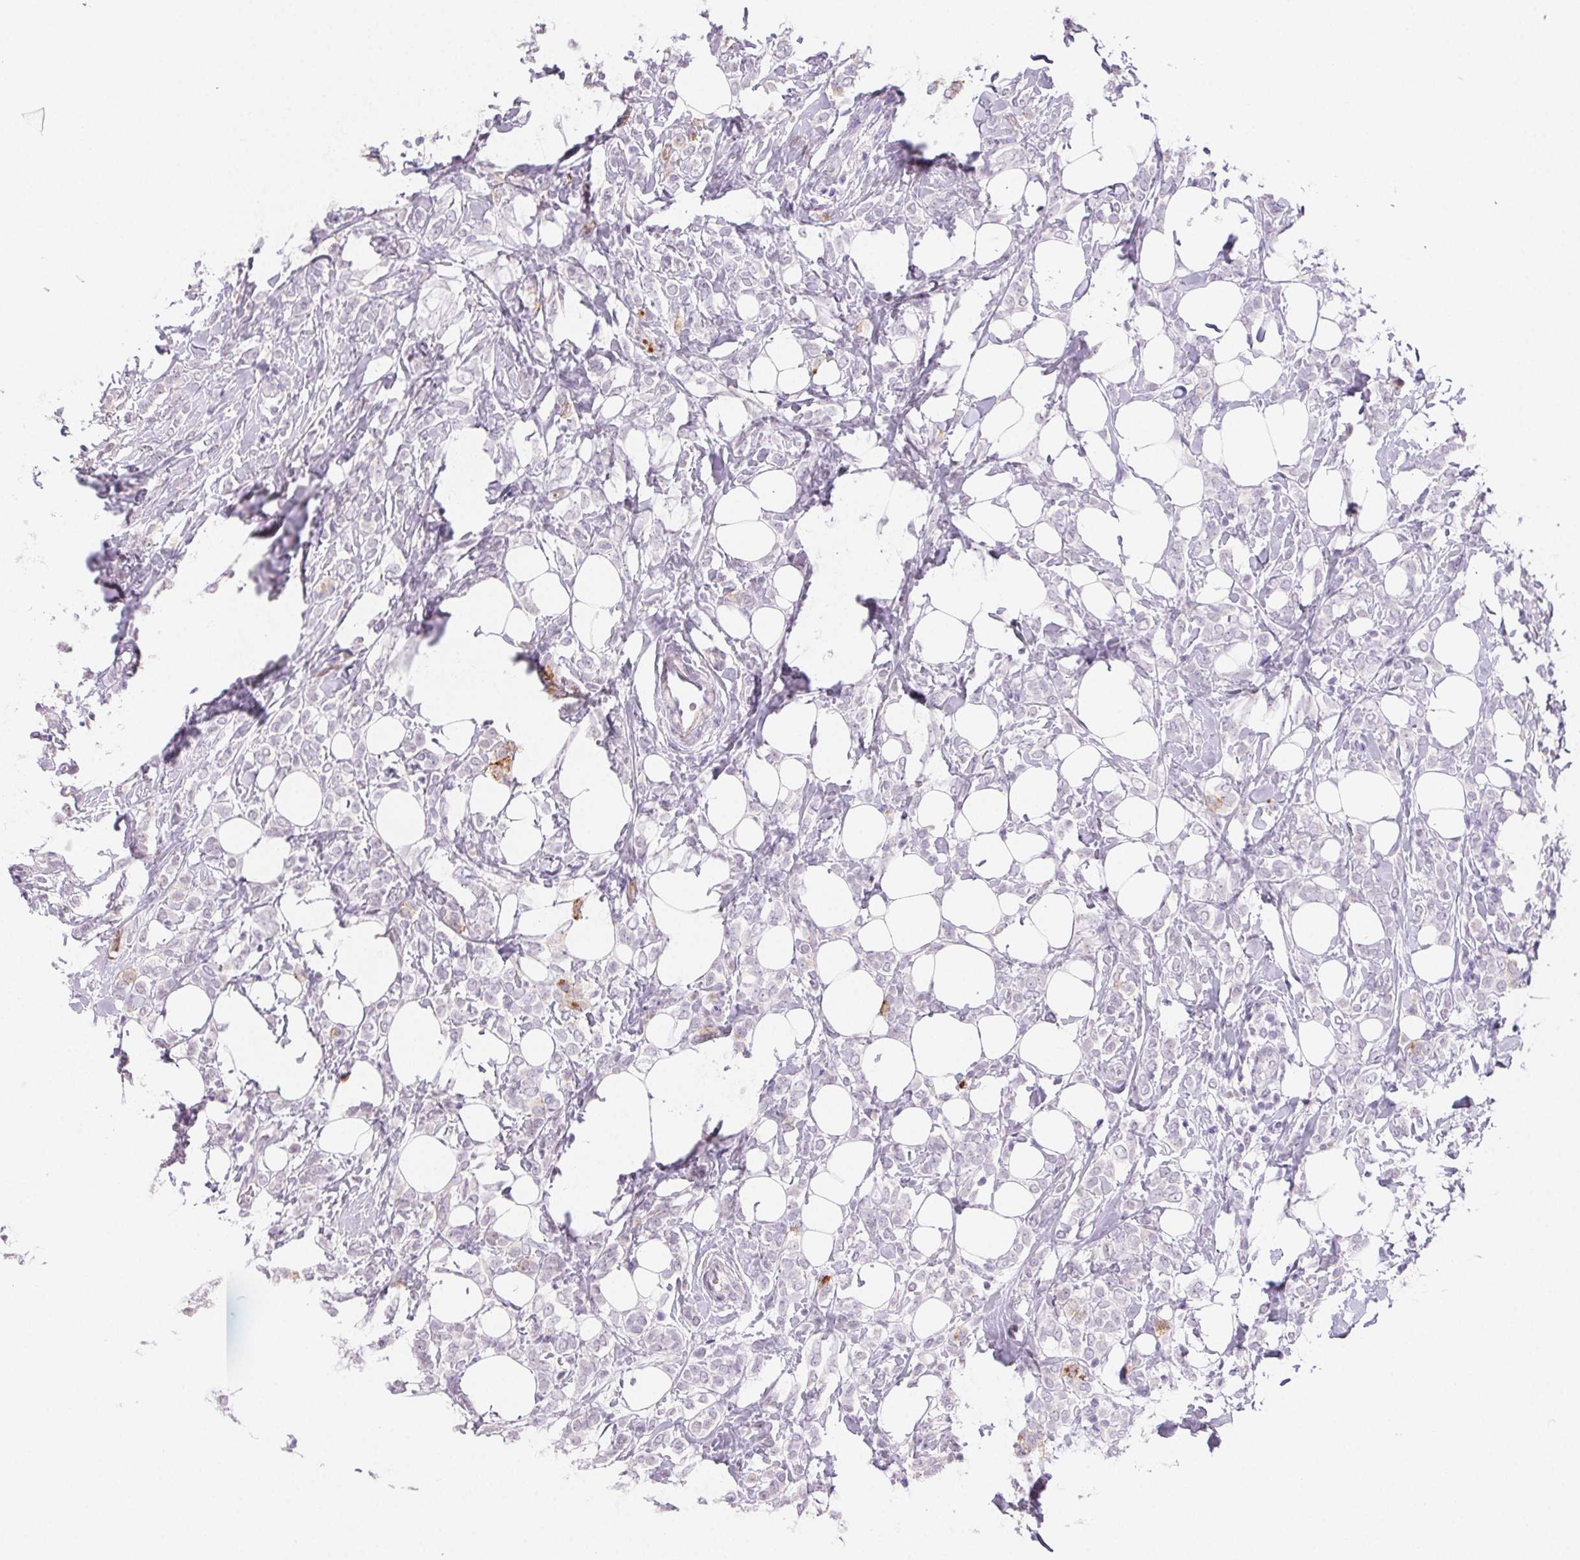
{"staining": {"intensity": "negative", "quantity": "none", "location": "none"}, "tissue": "breast cancer", "cell_type": "Tumor cells", "image_type": "cancer", "snomed": [{"axis": "morphology", "description": "Lobular carcinoma"}, {"axis": "topography", "description": "Breast"}], "caption": "DAB immunohistochemical staining of human breast cancer (lobular carcinoma) demonstrates no significant expression in tumor cells. (DAB (3,3'-diaminobenzidine) immunohistochemistry (IHC) with hematoxylin counter stain).", "gene": "BPIFB2", "patient": {"sex": "female", "age": 49}}